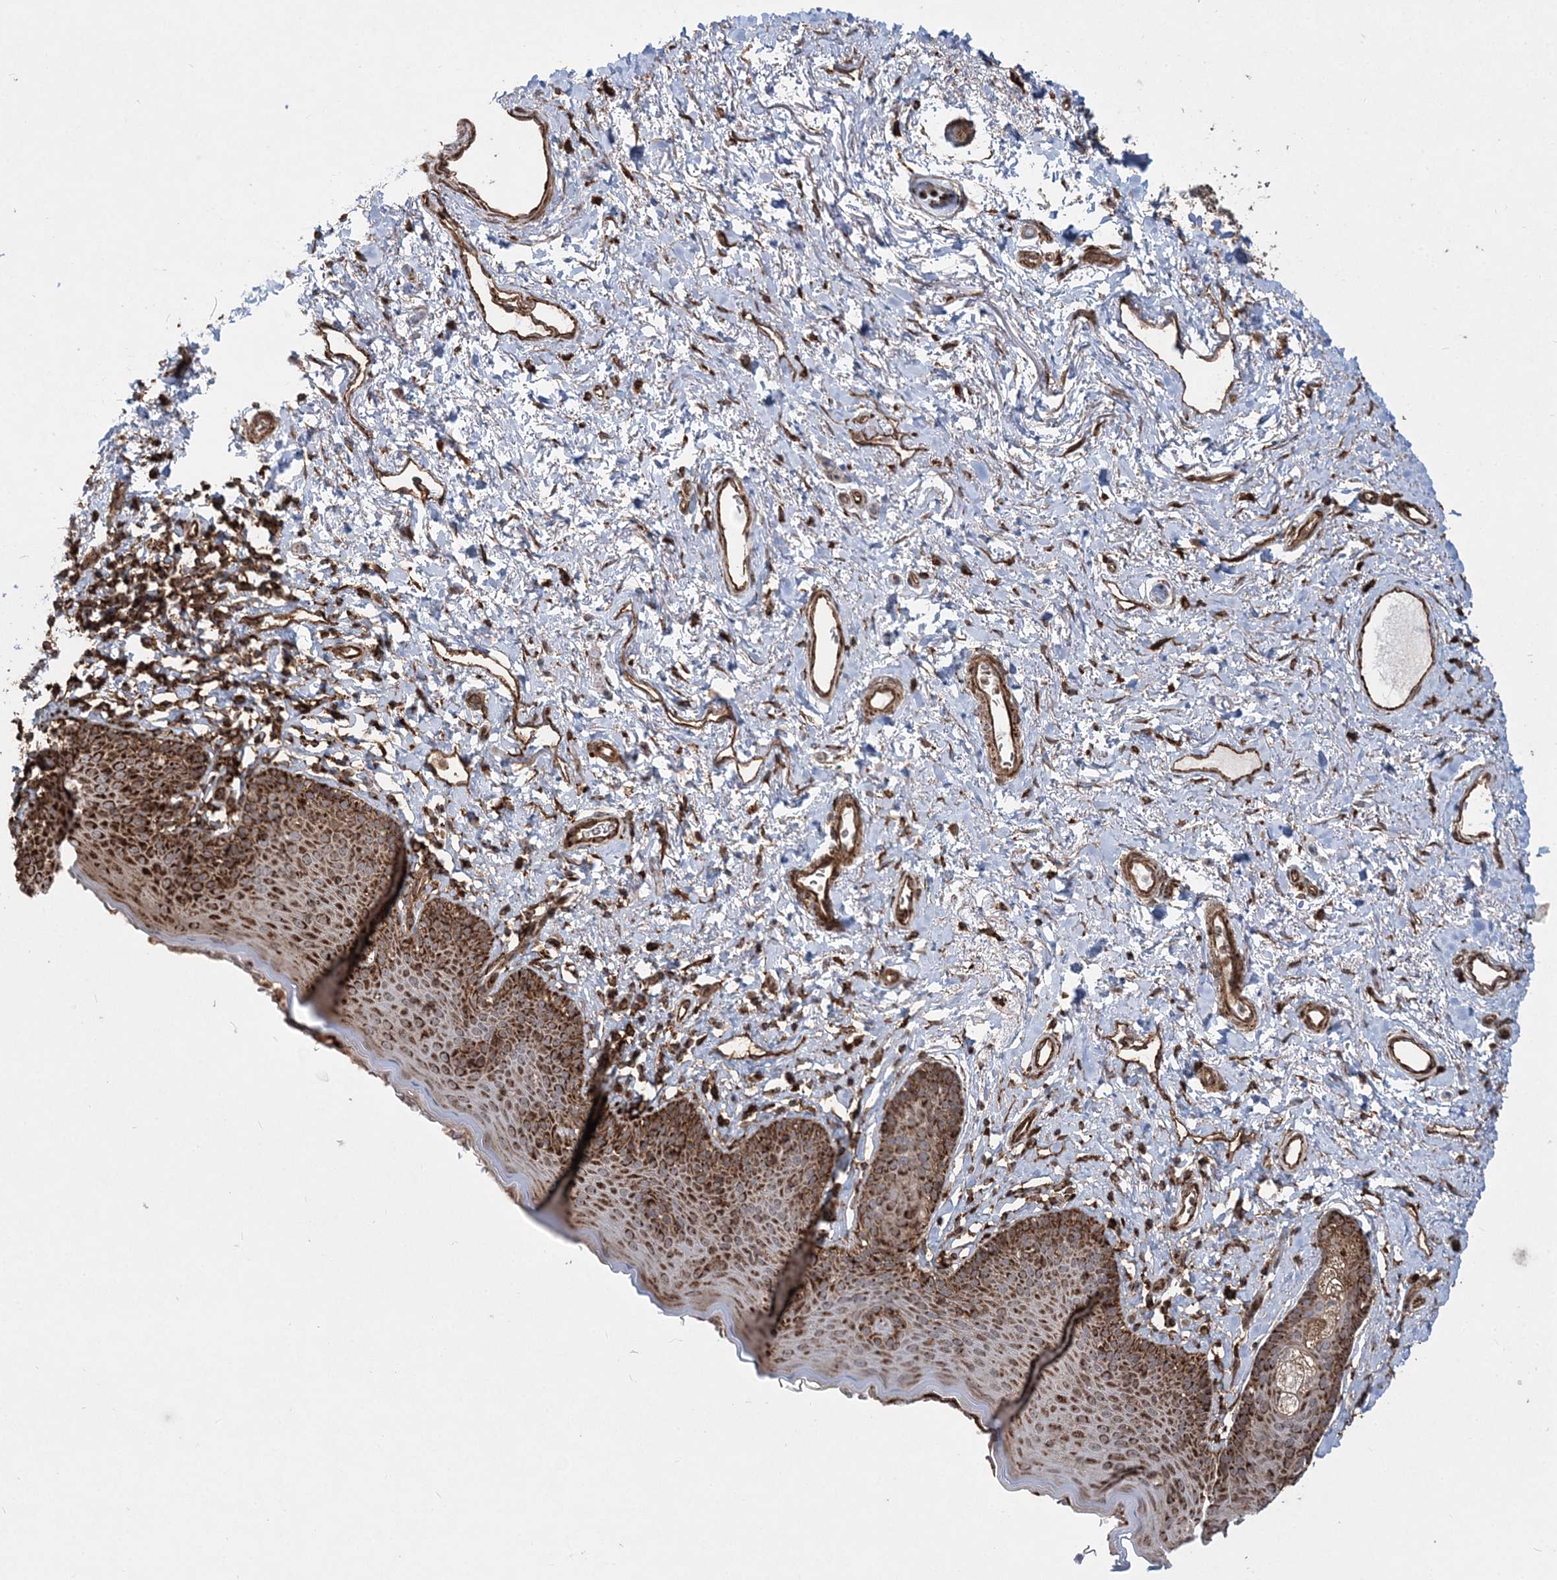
{"staining": {"intensity": "strong", "quantity": ">75%", "location": "cytoplasmic/membranous"}, "tissue": "skin", "cell_type": "Epidermal cells", "image_type": "normal", "snomed": [{"axis": "morphology", "description": "Normal tissue, NOS"}, {"axis": "topography", "description": "Vulva"}], "caption": "A high amount of strong cytoplasmic/membranous positivity is identified in approximately >75% of epidermal cells in unremarkable skin.", "gene": "LRPPRC", "patient": {"sex": "female", "age": 66}}